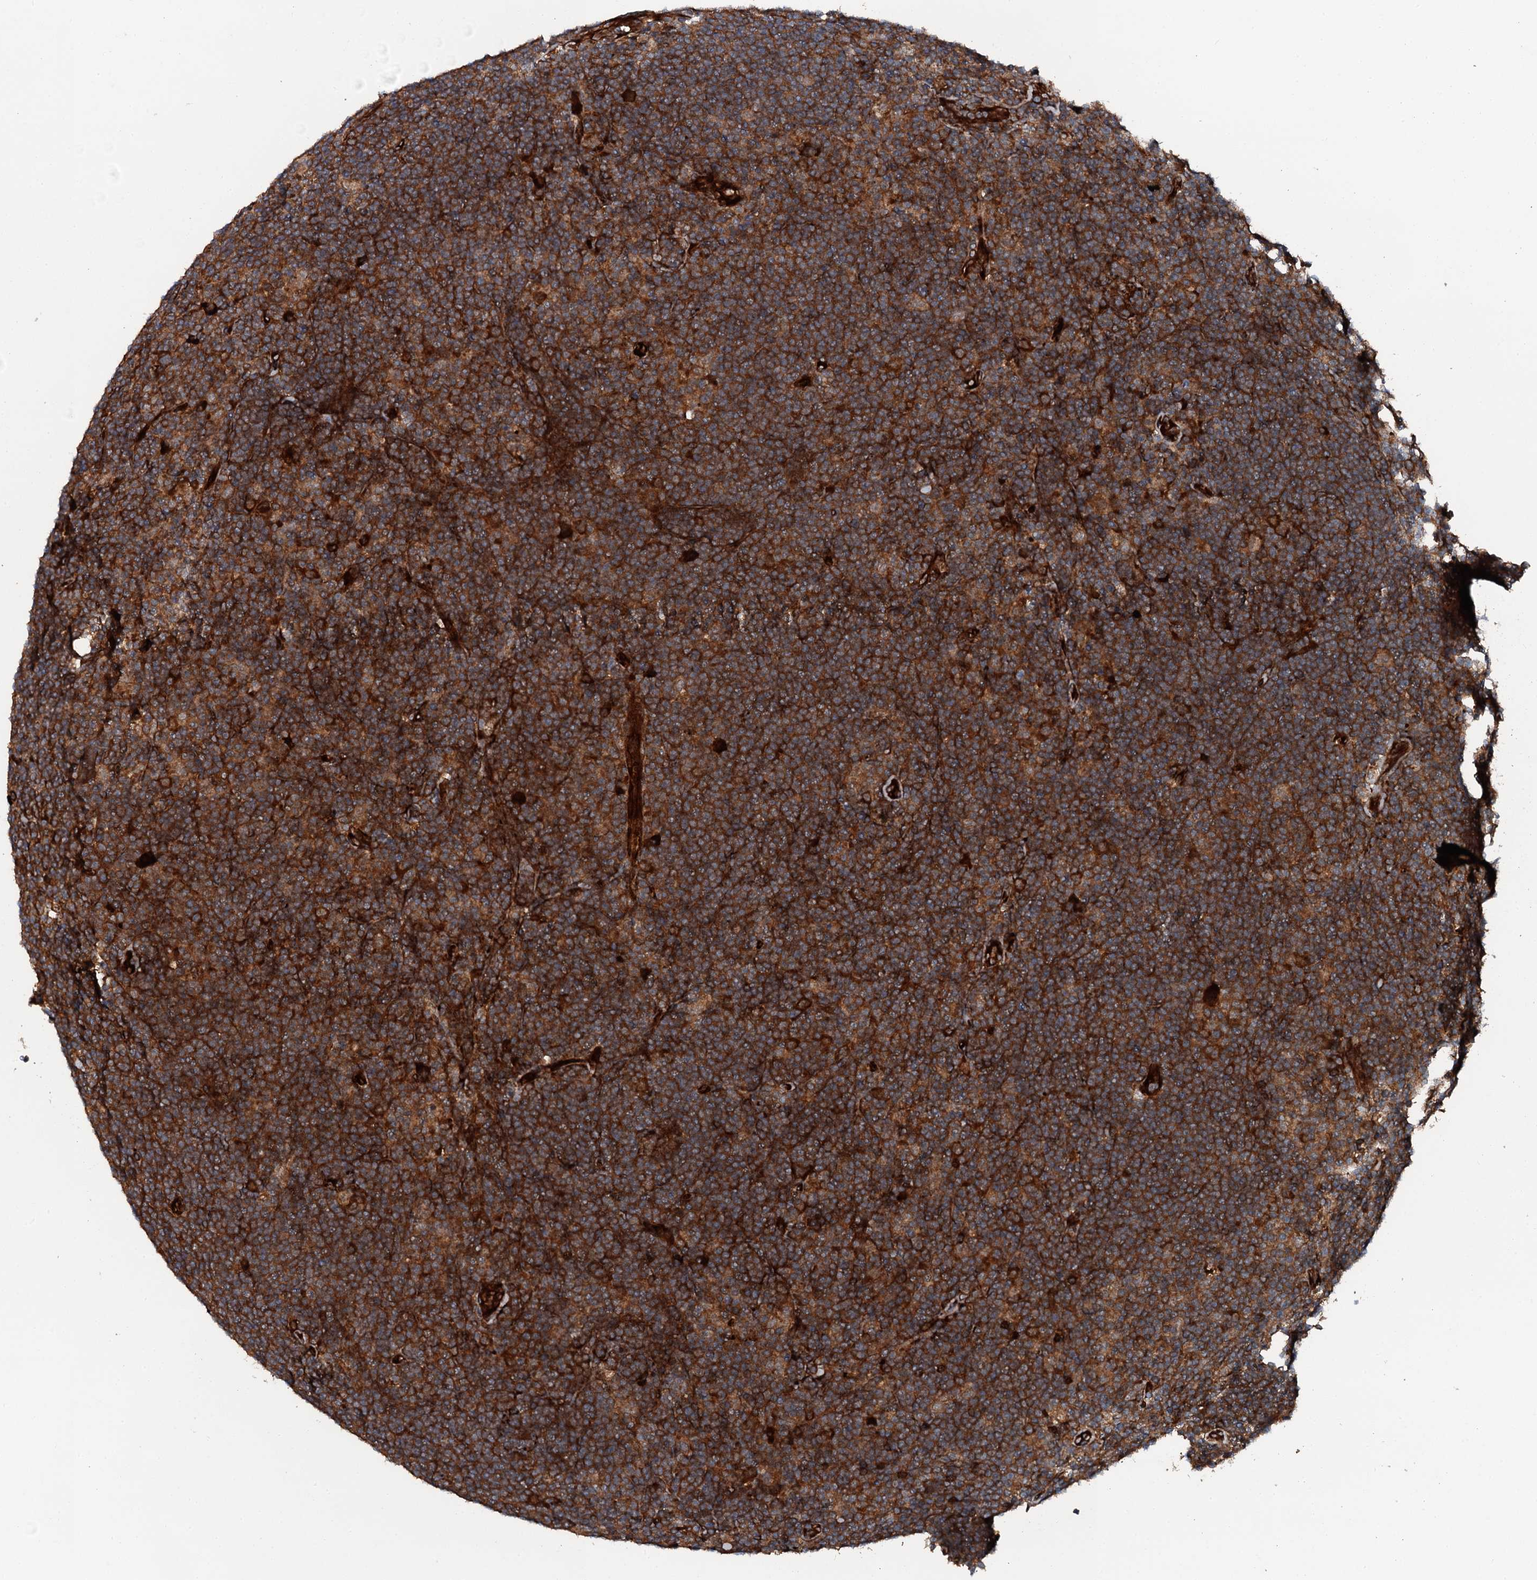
{"staining": {"intensity": "moderate", "quantity": ">75%", "location": "cytoplasmic/membranous"}, "tissue": "lymphoma", "cell_type": "Tumor cells", "image_type": "cancer", "snomed": [{"axis": "morphology", "description": "Hodgkin's disease, NOS"}, {"axis": "topography", "description": "Lymph node"}], "caption": "IHC (DAB) staining of Hodgkin's disease shows moderate cytoplasmic/membranous protein expression in approximately >75% of tumor cells. The protein is shown in brown color, while the nuclei are stained blue.", "gene": "FLYWCH1", "patient": {"sex": "female", "age": 57}}